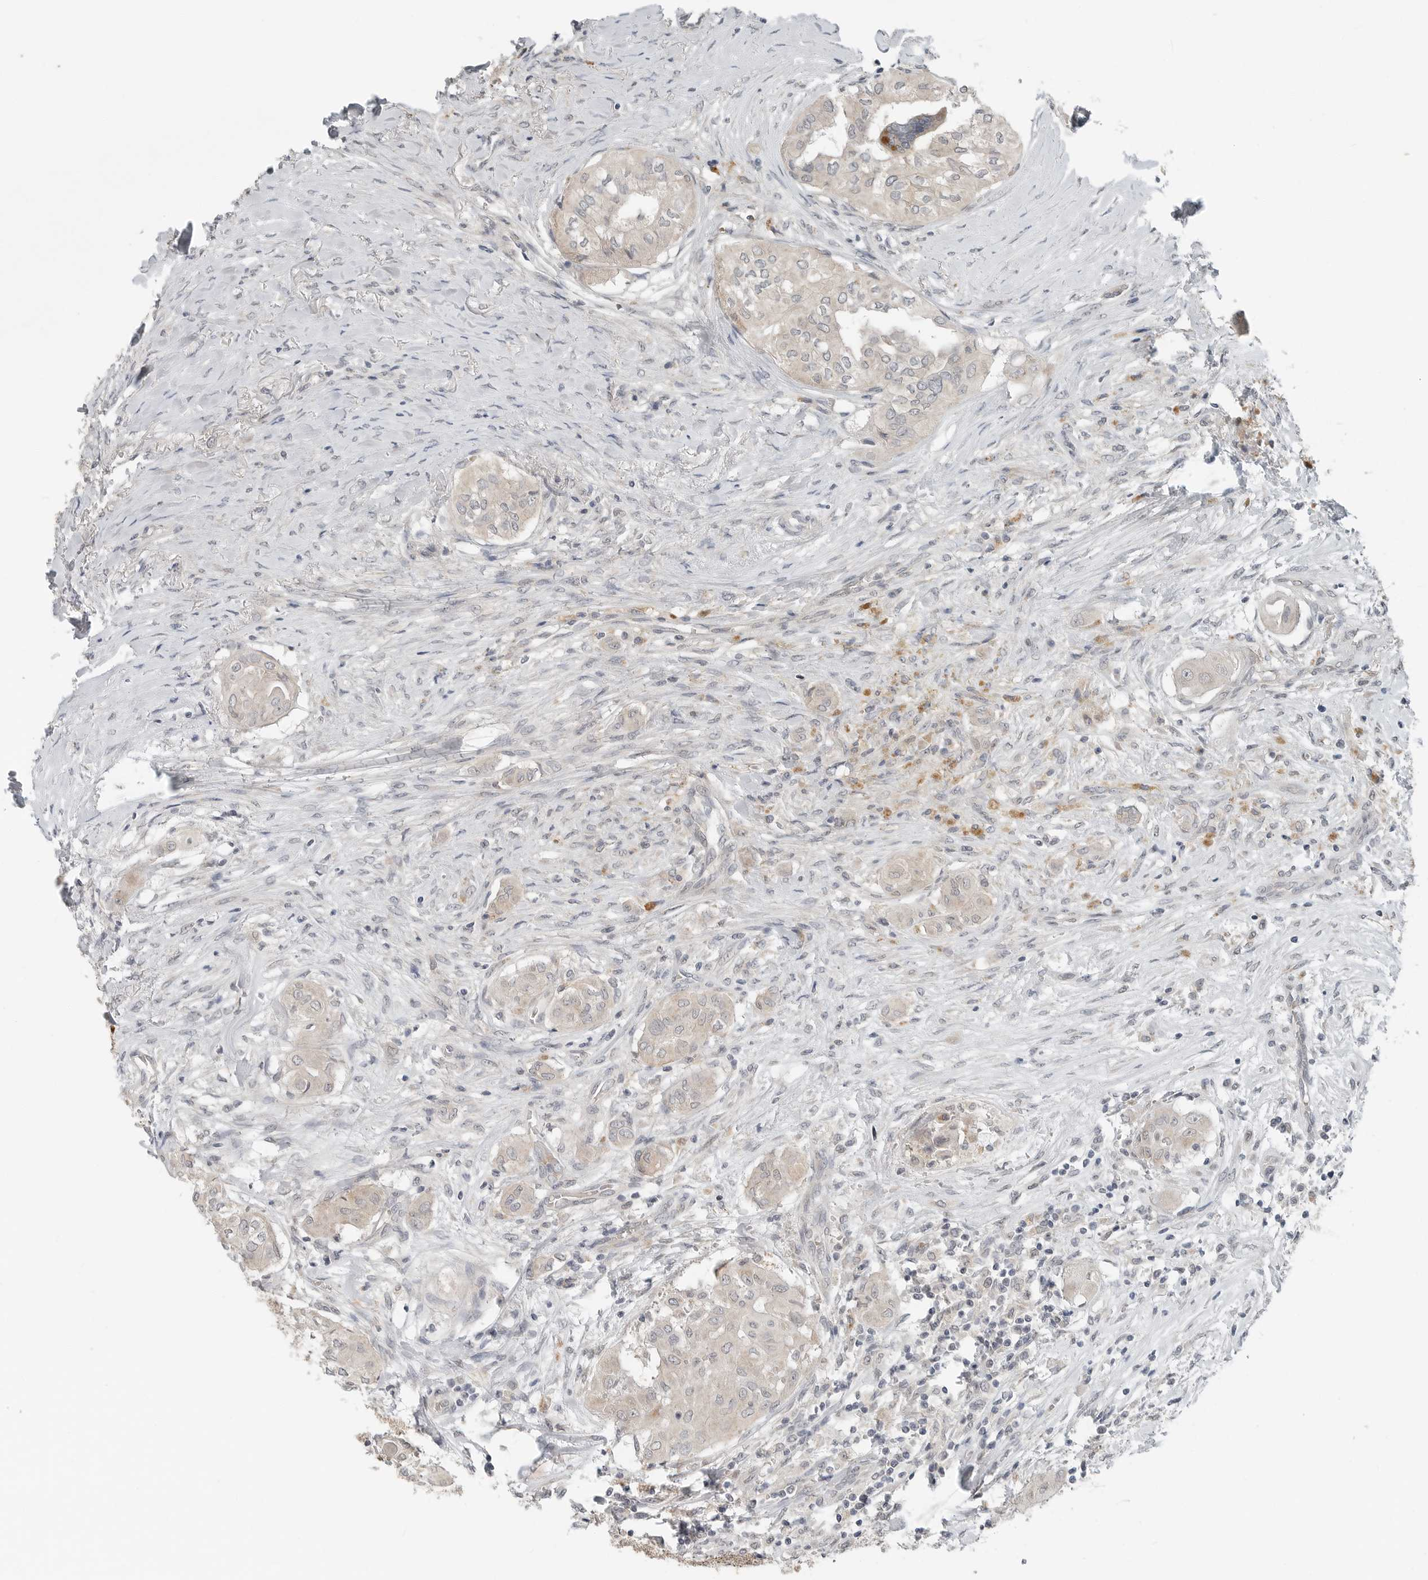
{"staining": {"intensity": "weak", "quantity": "<25%", "location": "cytoplasmic/membranous"}, "tissue": "thyroid cancer", "cell_type": "Tumor cells", "image_type": "cancer", "snomed": [{"axis": "morphology", "description": "Papillary adenocarcinoma, NOS"}, {"axis": "topography", "description": "Thyroid gland"}], "caption": "DAB (3,3'-diaminobenzidine) immunohistochemical staining of thyroid papillary adenocarcinoma displays no significant staining in tumor cells.", "gene": "FCRLB", "patient": {"sex": "female", "age": 59}}